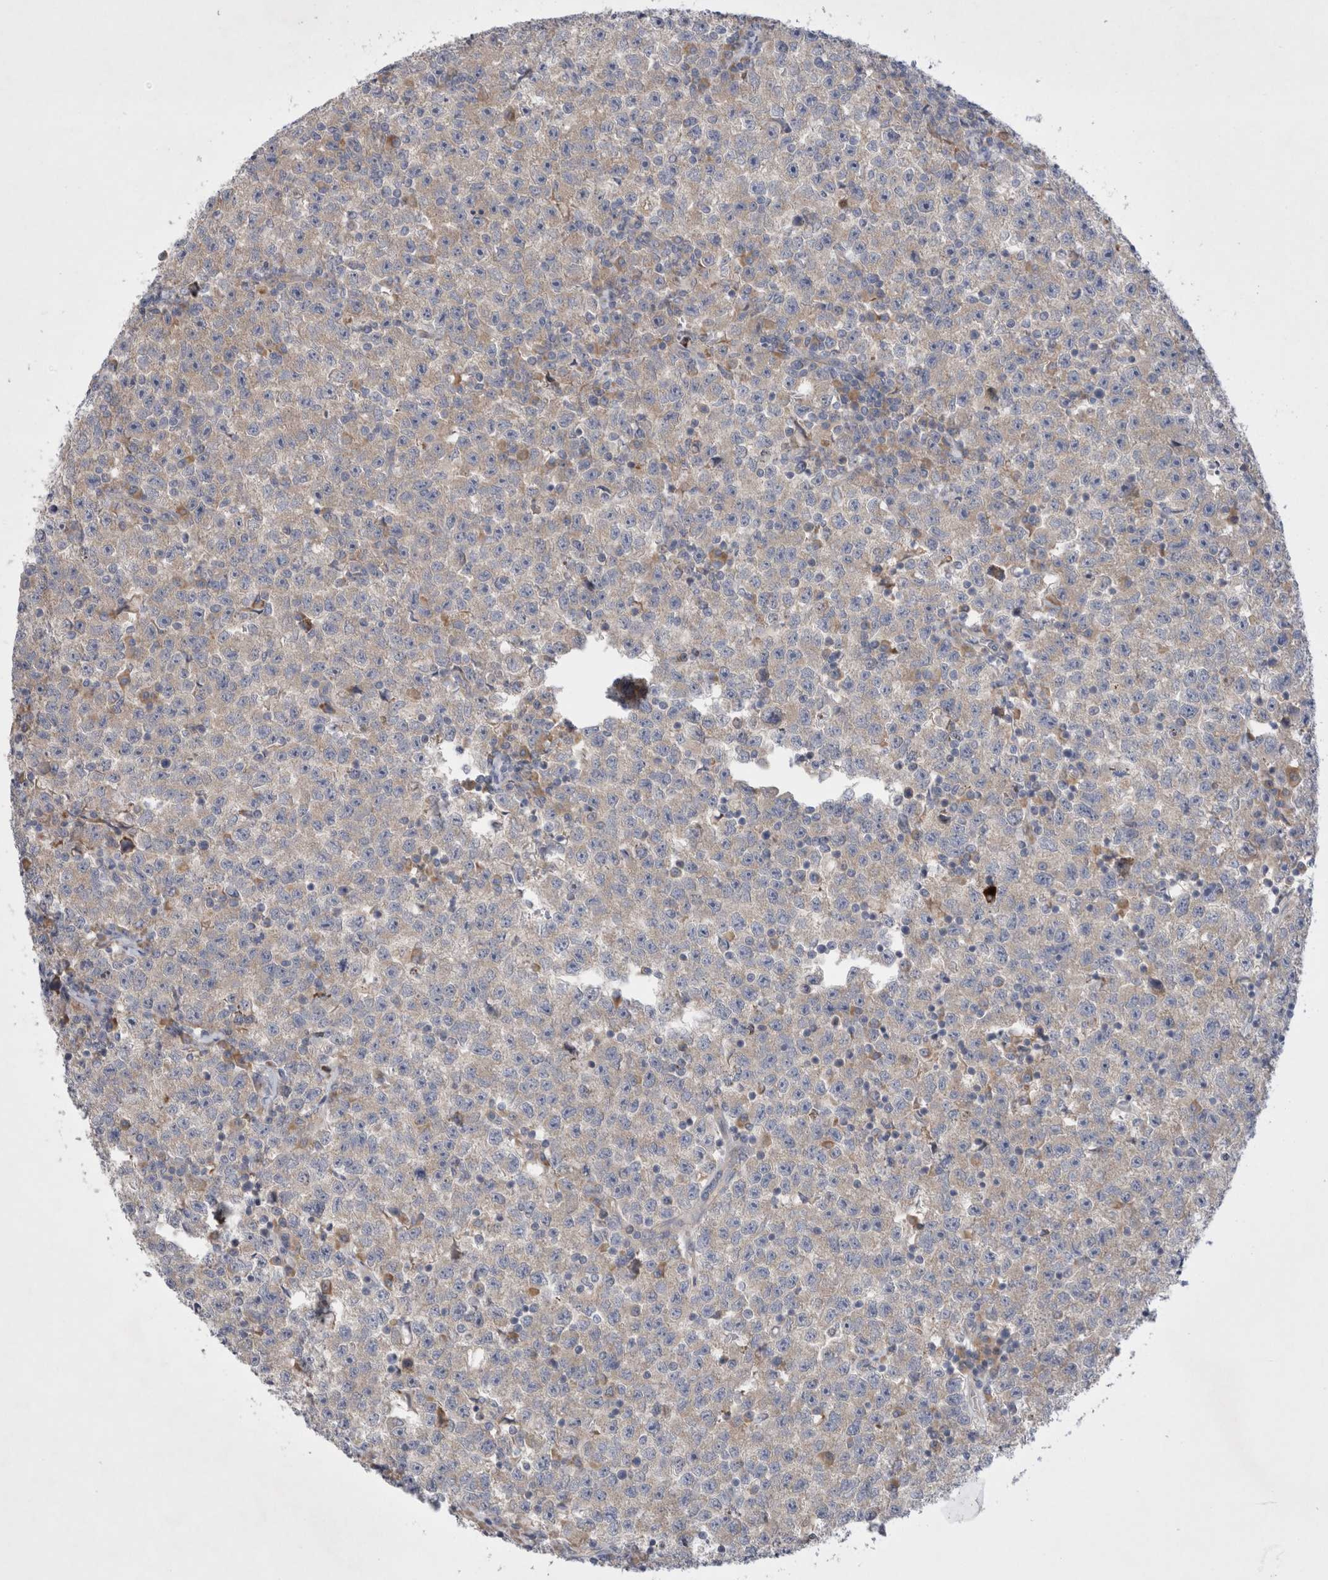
{"staining": {"intensity": "weak", "quantity": "<25%", "location": "cytoplasmic/membranous"}, "tissue": "testis cancer", "cell_type": "Tumor cells", "image_type": "cancer", "snomed": [{"axis": "morphology", "description": "Seminoma, NOS"}, {"axis": "topography", "description": "Testis"}], "caption": "Testis seminoma was stained to show a protein in brown. There is no significant staining in tumor cells.", "gene": "RBM12B", "patient": {"sex": "male", "age": 22}}